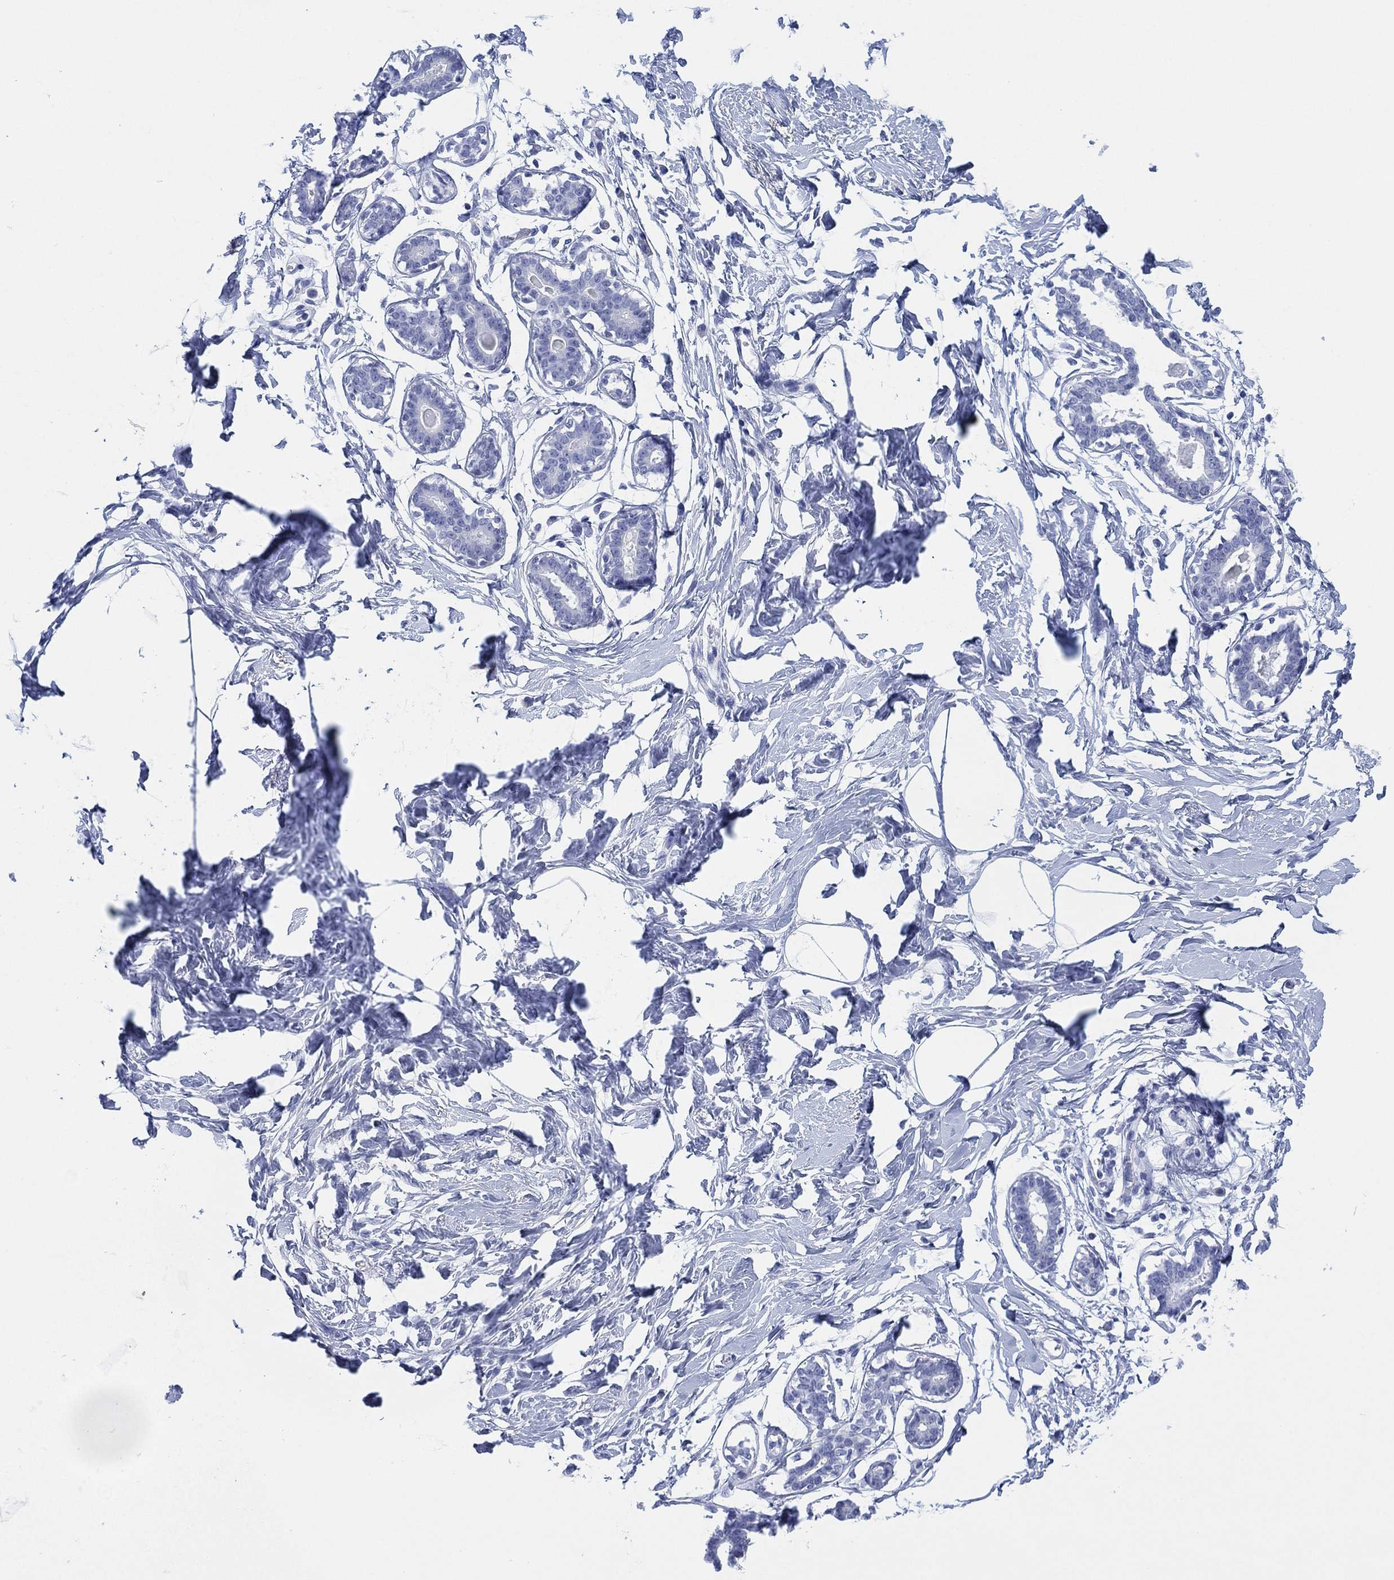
{"staining": {"intensity": "negative", "quantity": "none", "location": "none"}, "tissue": "breast", "cell_type": "Adipocytes", "image_type": "normal", "snomed": [{"axis": "morphology", "description": "Normal tissue, NOS"}, {"axis": "morphology", "description": "Lobular carcinoma, in situ"}, {"axis": "topography", "description": "Breast"}], "caption": "The image reveals no significant positivity in adipocytes of breast. (Brightfield microscopy of DAB (3,3'-diaminobenzidine) IHC at high magnification).", "gene": "SLC9C2", "patient": {"sex": "female", "age": 35}}